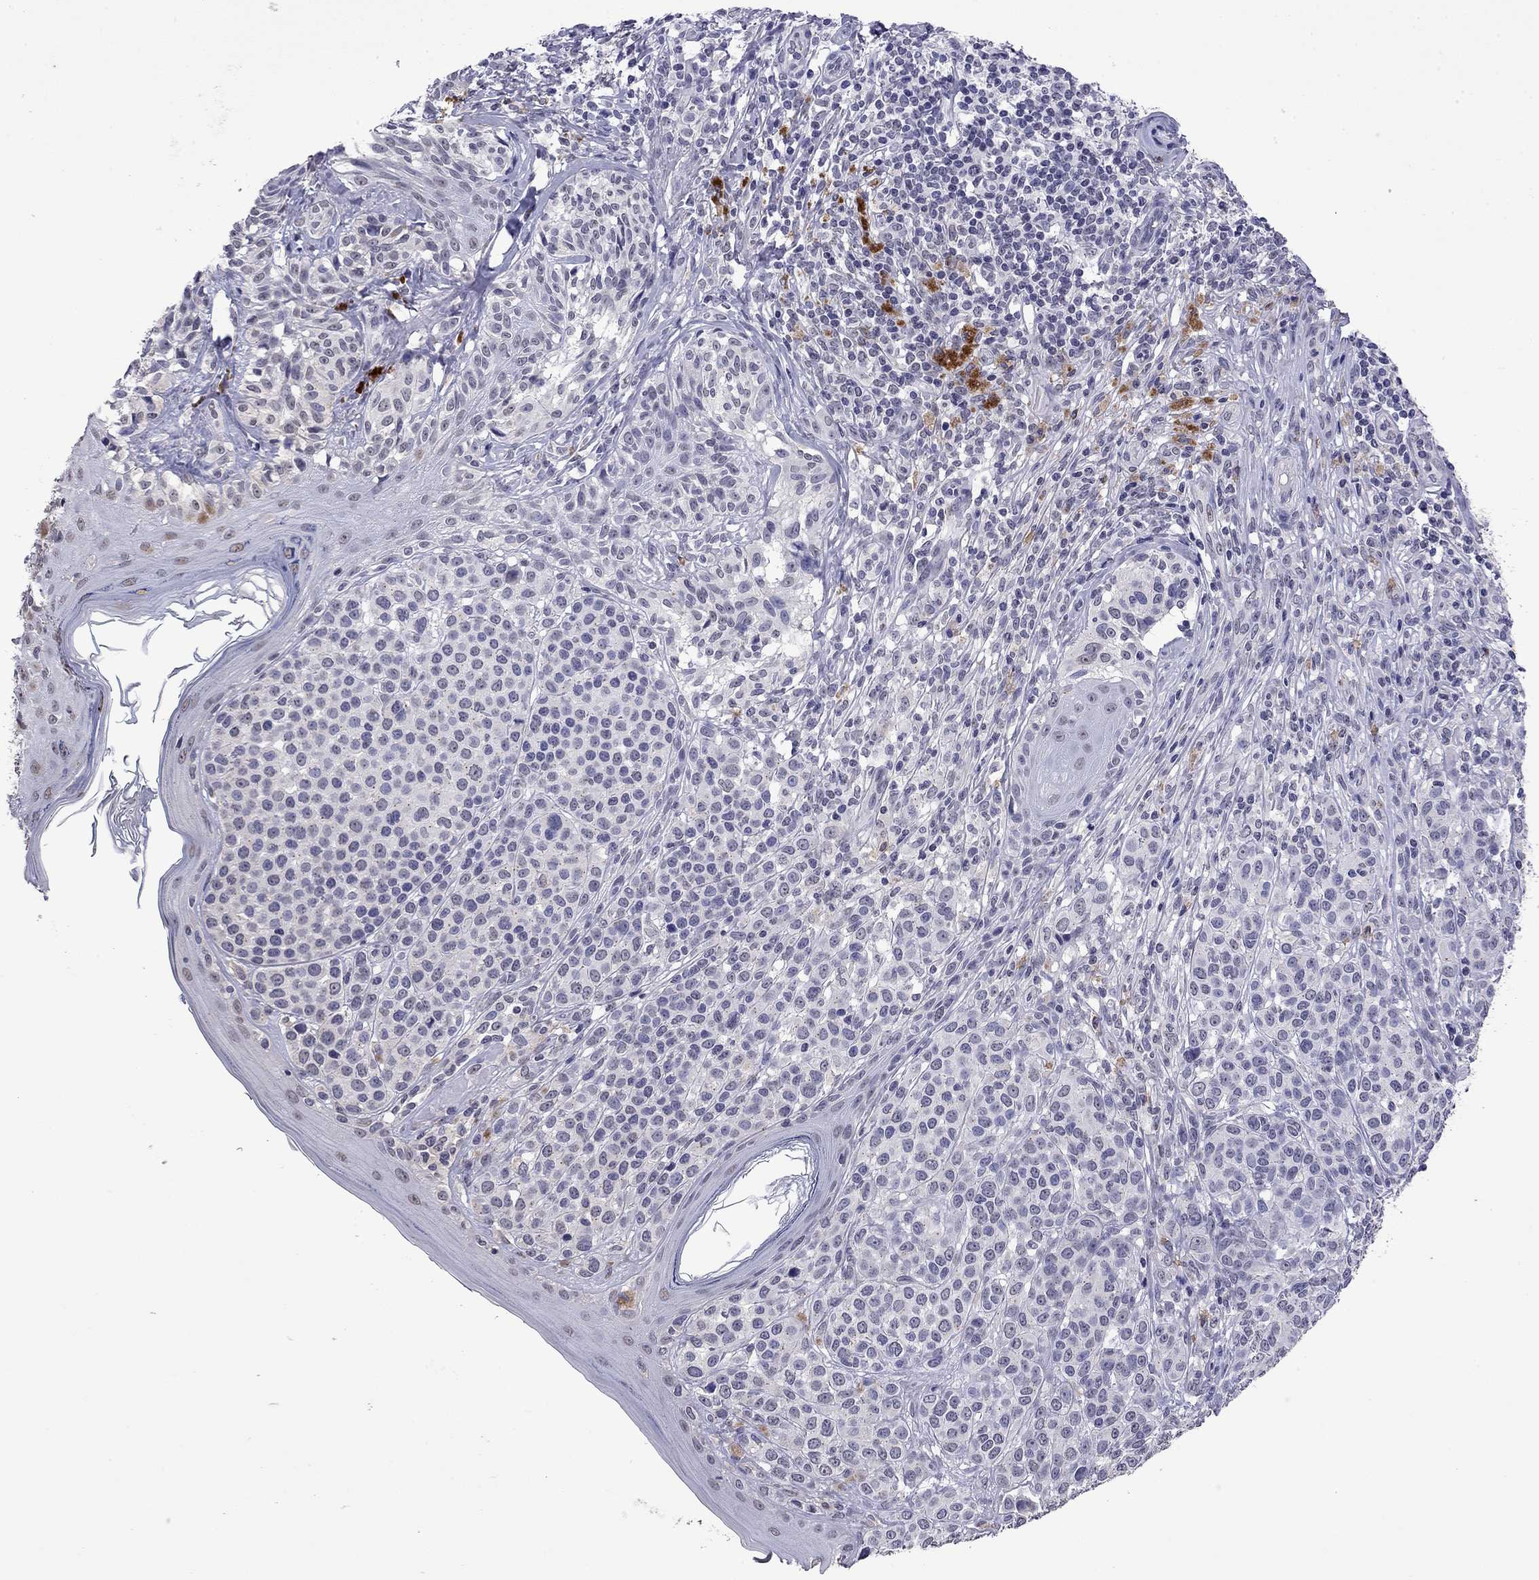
{"staining": {"intensity": "negative", "quantity": "none", "location": "none"}, "tissue": "melanoma", "cell_type": "Tumor cells", "image_type": "cancer", "snomed": [{"axis": "morphology", "description": "Malignant melanoma, NOS"}, {"axis": "topography", "description": "Skin"}], "caption": "The photomicrograph demonstrates no staining of tumor cells in malignant melanoma.", "gene": "WNK3", "patient": {"sex": "male", "age": 79}}